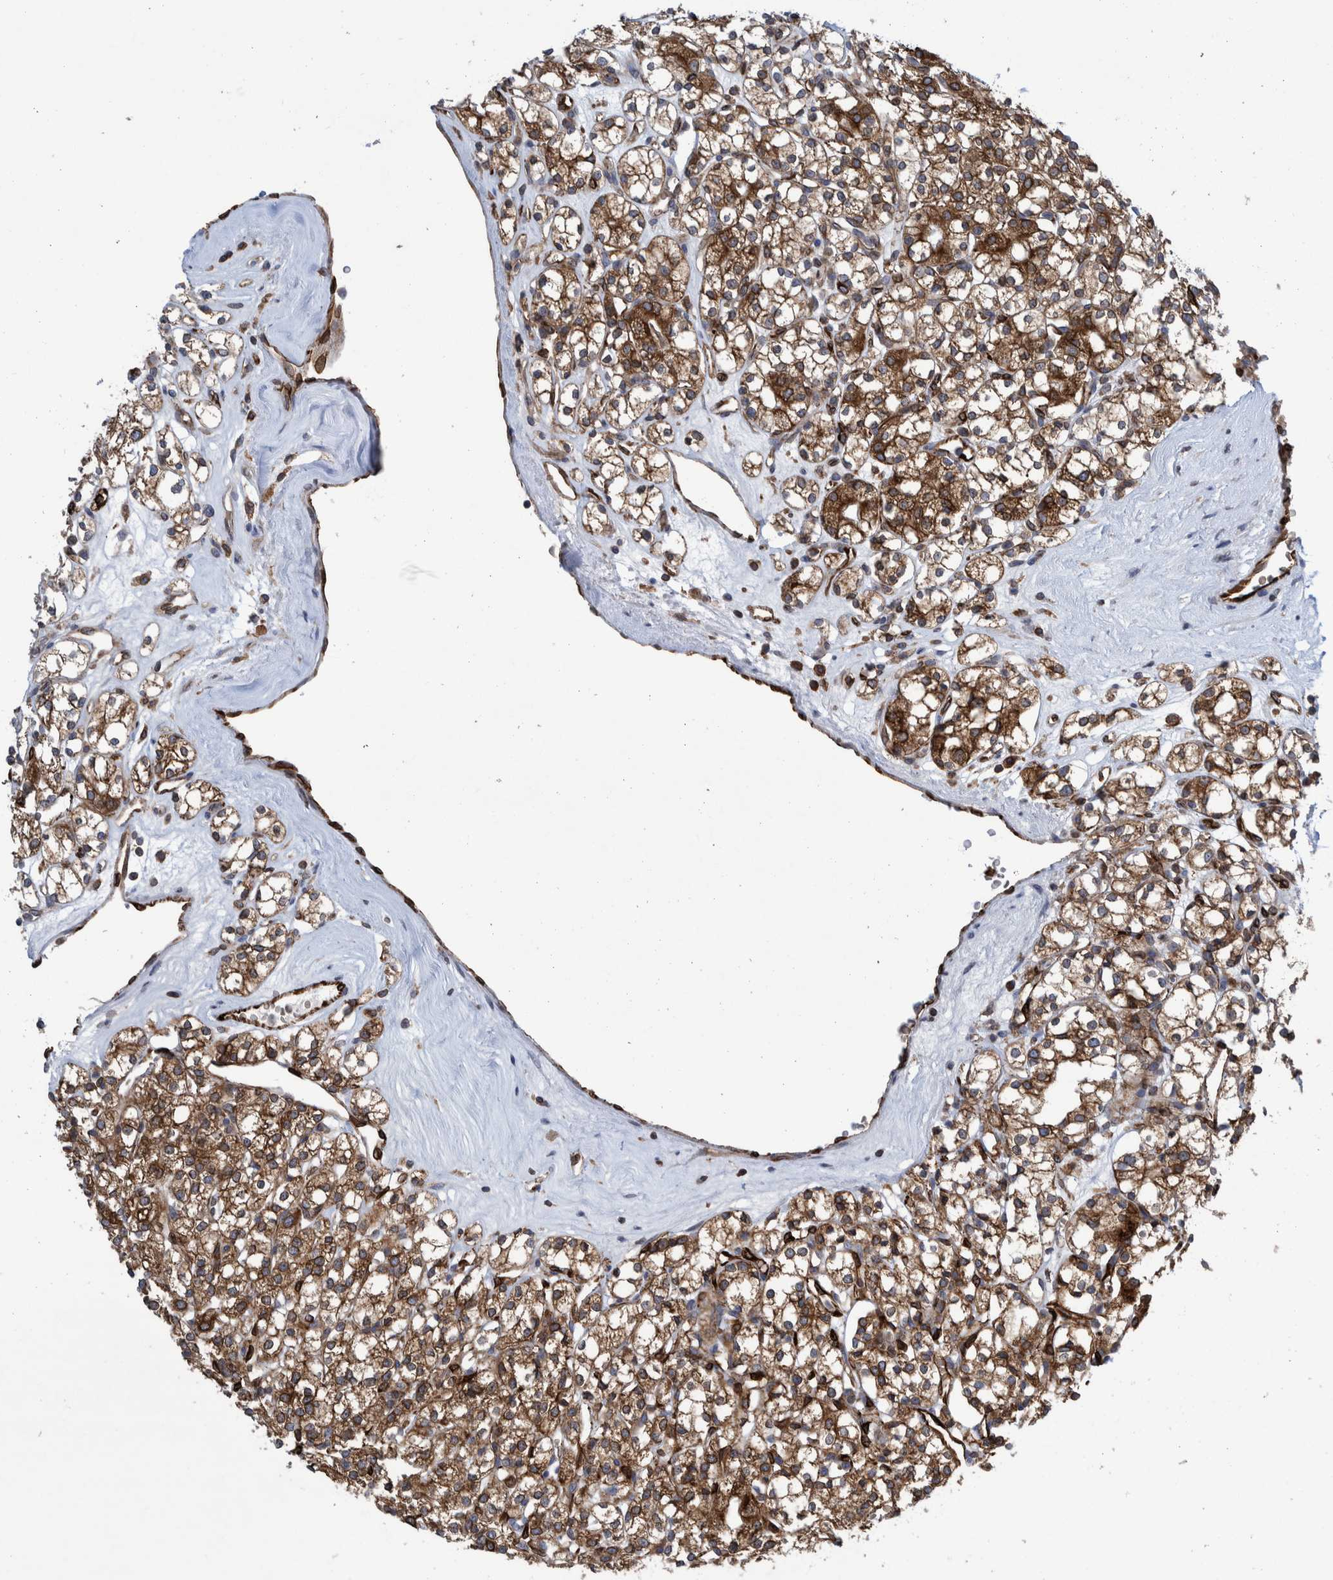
{"staining": {"intensity": "moderate", "quantity": ">75%", "location": "cytoplasmic/membranous"}, "tissue": "renal cancer", "cell_type": "Tumor cells", "image_type": "cancer", "snomed": [{"axis": "morphology", "description": "Adenocarcinoma, NOS"}, {"axis": "topography", "description": "Kidney"}], "caption": "High-power microscopy captured an immunohistochemistry (IHC) image of renal adenocarcinoma, revealing moderate cytoplasmic/membranous expression in approximately >75% of tumor cells. The staining is performed using DAB (3,3'-diaminobenzidine) brown chromogen to label protein expression. The nuclei are counter-stained blue using hematoxylin.", "gene": "THEM6", "patient": {"sex": "male", "age": 77}}